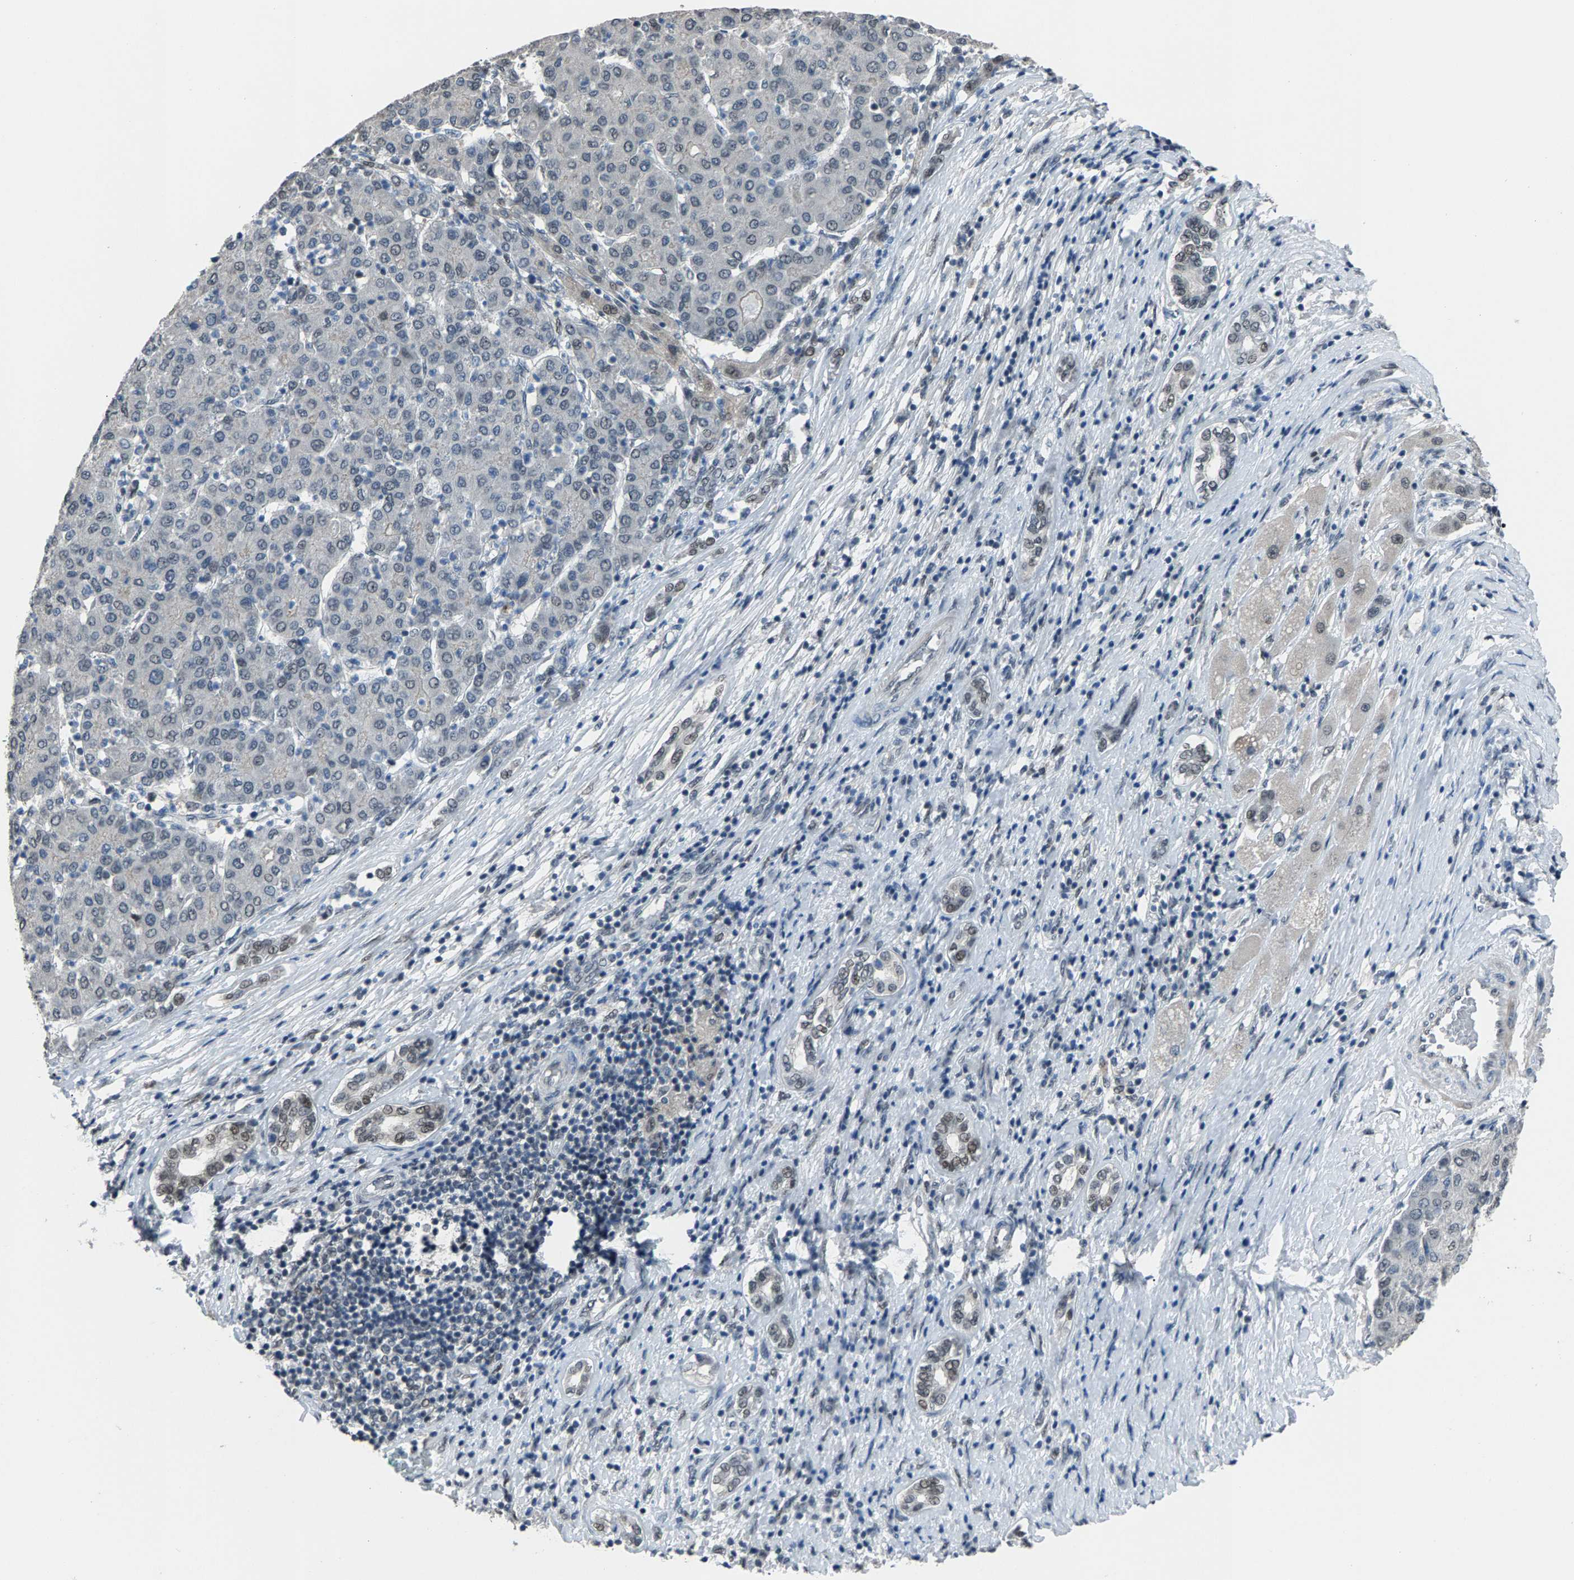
{"staining": {"intensity": "negative", "quantity": "none", "location": "none"}, "tissue": "liver cancer", "cell_type": "Tumor cells", "image_type": "cancer", "snomed": [{"axis": "morphology", "description": "Carcinoma, Hepatocellular, NOS"}, {"axis": "topography", "description": "Liver"}], "caption": "An immunohistochemistry photomicrograph of liver hepatocellular carcinoma is shown. There is no staining in tumor cells of liver hepatocellular carcinoma.", "gene": "ZNF276", "patient": {"sex": "male", "age": 65}}